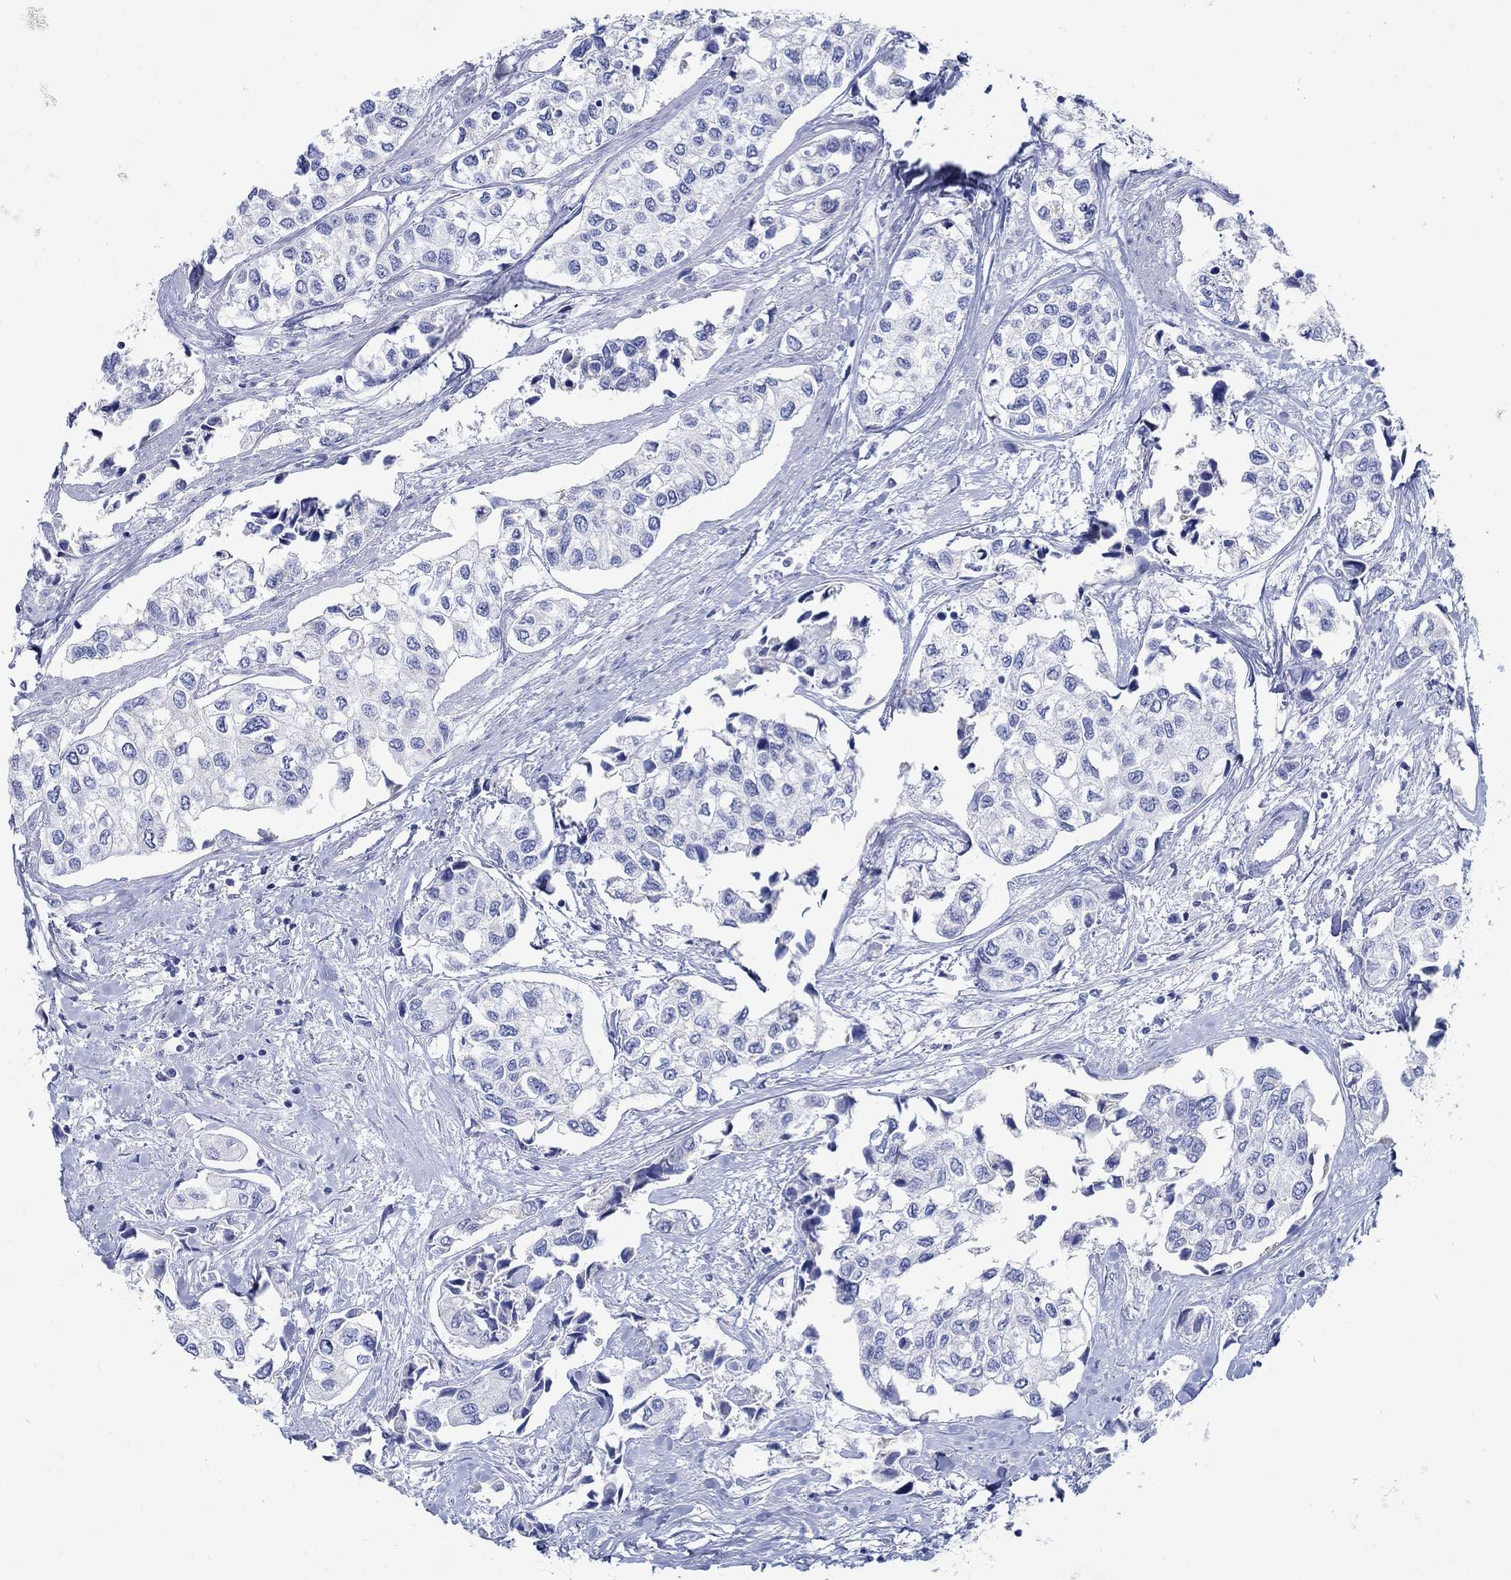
{"staining": {"intensity": "negative", "quantity": "none", "location": "none"}, "tissue": "urothelial cancer", "cell_type": "Tumor cells", "image_type": "cancer", "snomed": [{"axis": "morphology", "description": "Urothelial carcinoma, High grade"}, {"axis": "topography", "description": "Urinary bladder"}], "caption": "Histopathology image shows no significant protein staining in tumor cells of urothelial carcinoma (high-grade).", "gene": "ZDHHC14", "patient": {"sex": "male", "age": 73}}